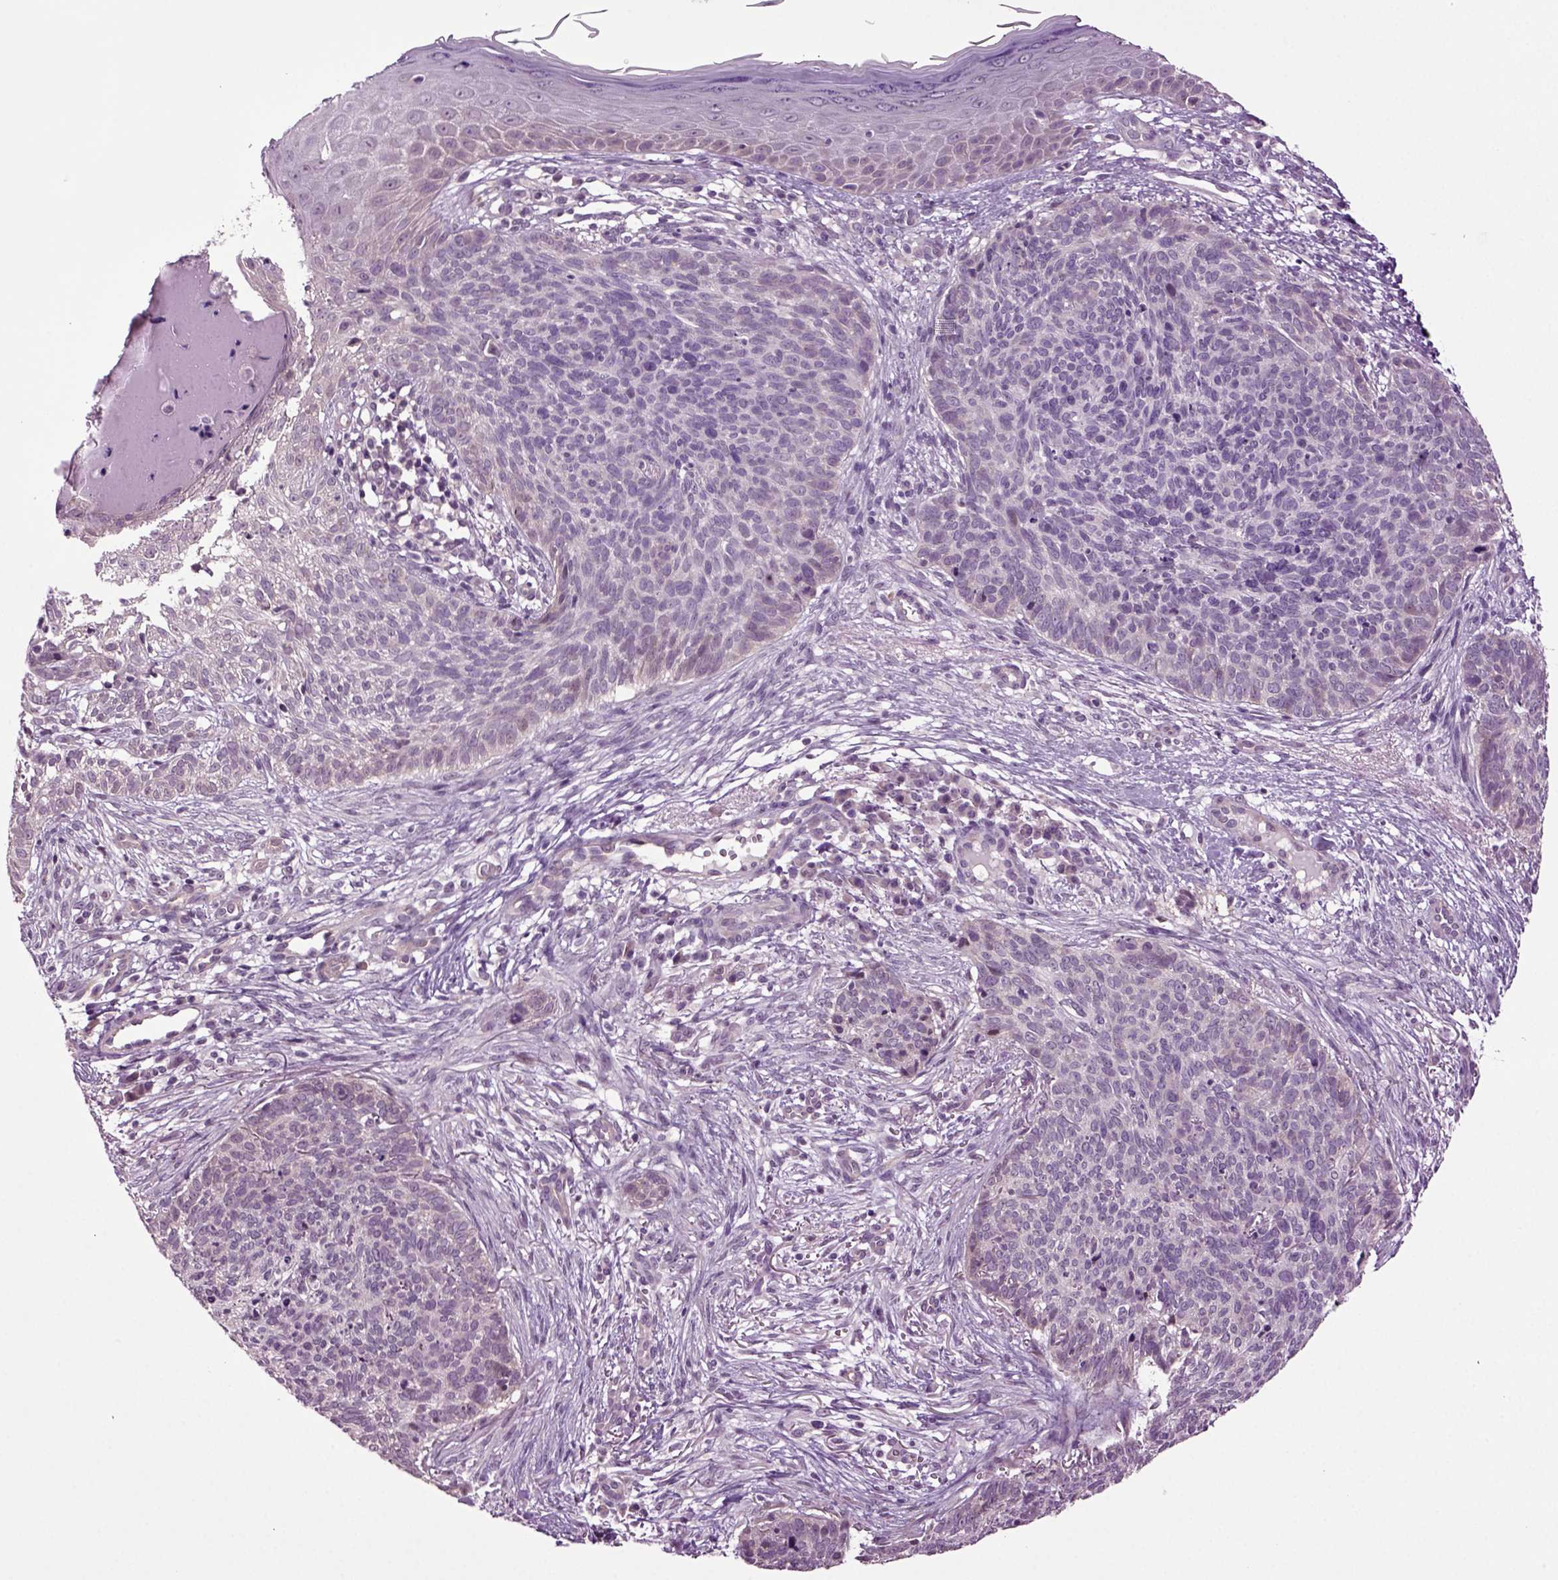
{"staining": {"intensity": "negative", "quantity": "none", "location": "none"}, "tissue": "skin cancer", "cell_type": "Tumor cells", "image_type": "cancer", "snomed": [{"axis": "morphology", "description": "Basal cell carcinoma"}, {"axis": "topography", "description": "Skin"}], "caption": "A micrograph of human skin cancer is negative for staining in tumor cells.", "gene": "PLCH2", "patient": {"sex": "male", "age": 64}}